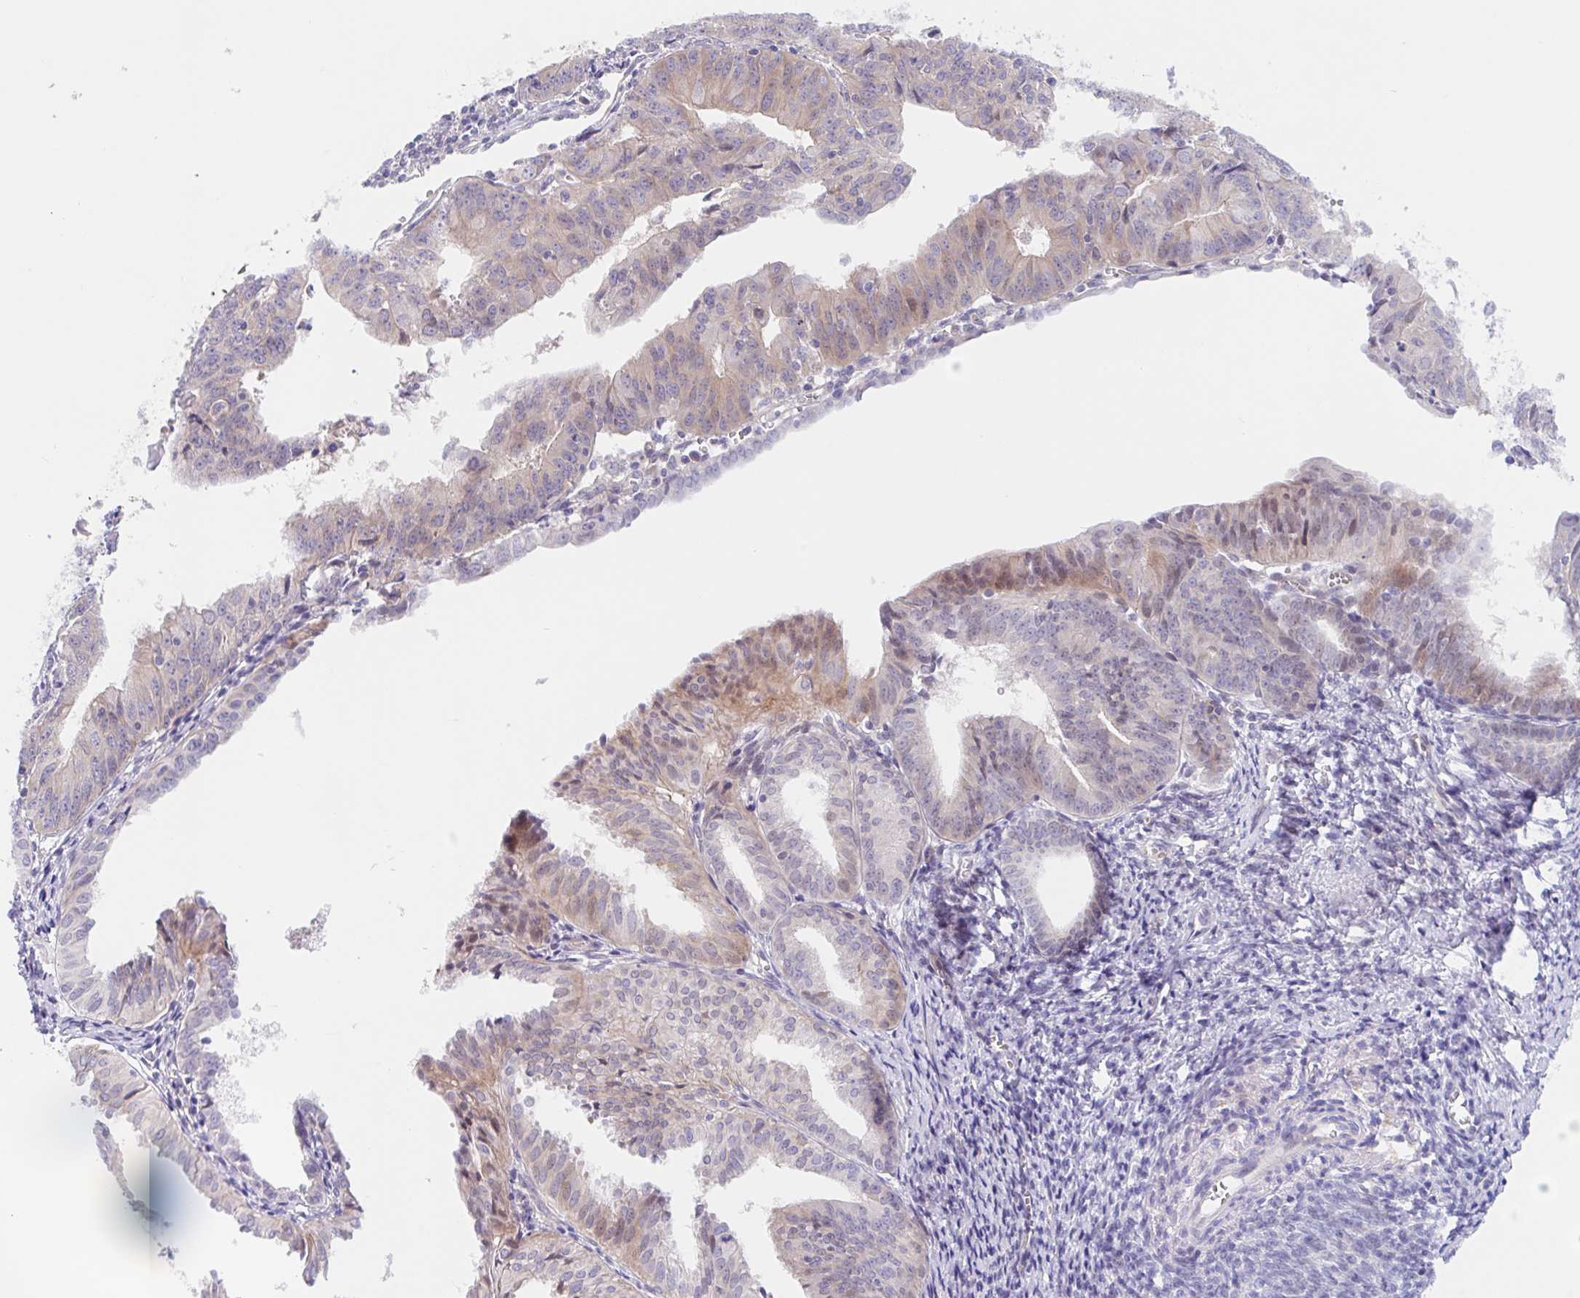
{"staining": {"intensity": "weak", "quantity": "25%-75%", "location": "cytoplasmic/membranous"}, "tissue": "endometrial cancer", "cell_type": "Tumor cells", "image_type": "cancer", "snomed": [{"axis": "morphology", "description": "Adenocarcinoma, NOS"}, {"axis": "topography", "description": "Endometrium"}], "caption": "Endometrial cancer (adenocarcinoma) stained with a brown dye shows weak cytoplasmic/membranous positive positivity in approximately 25%-75% of tumor cells.", "gene": "TMEM86A", "patient": {"sex": "female", "age": 56}}